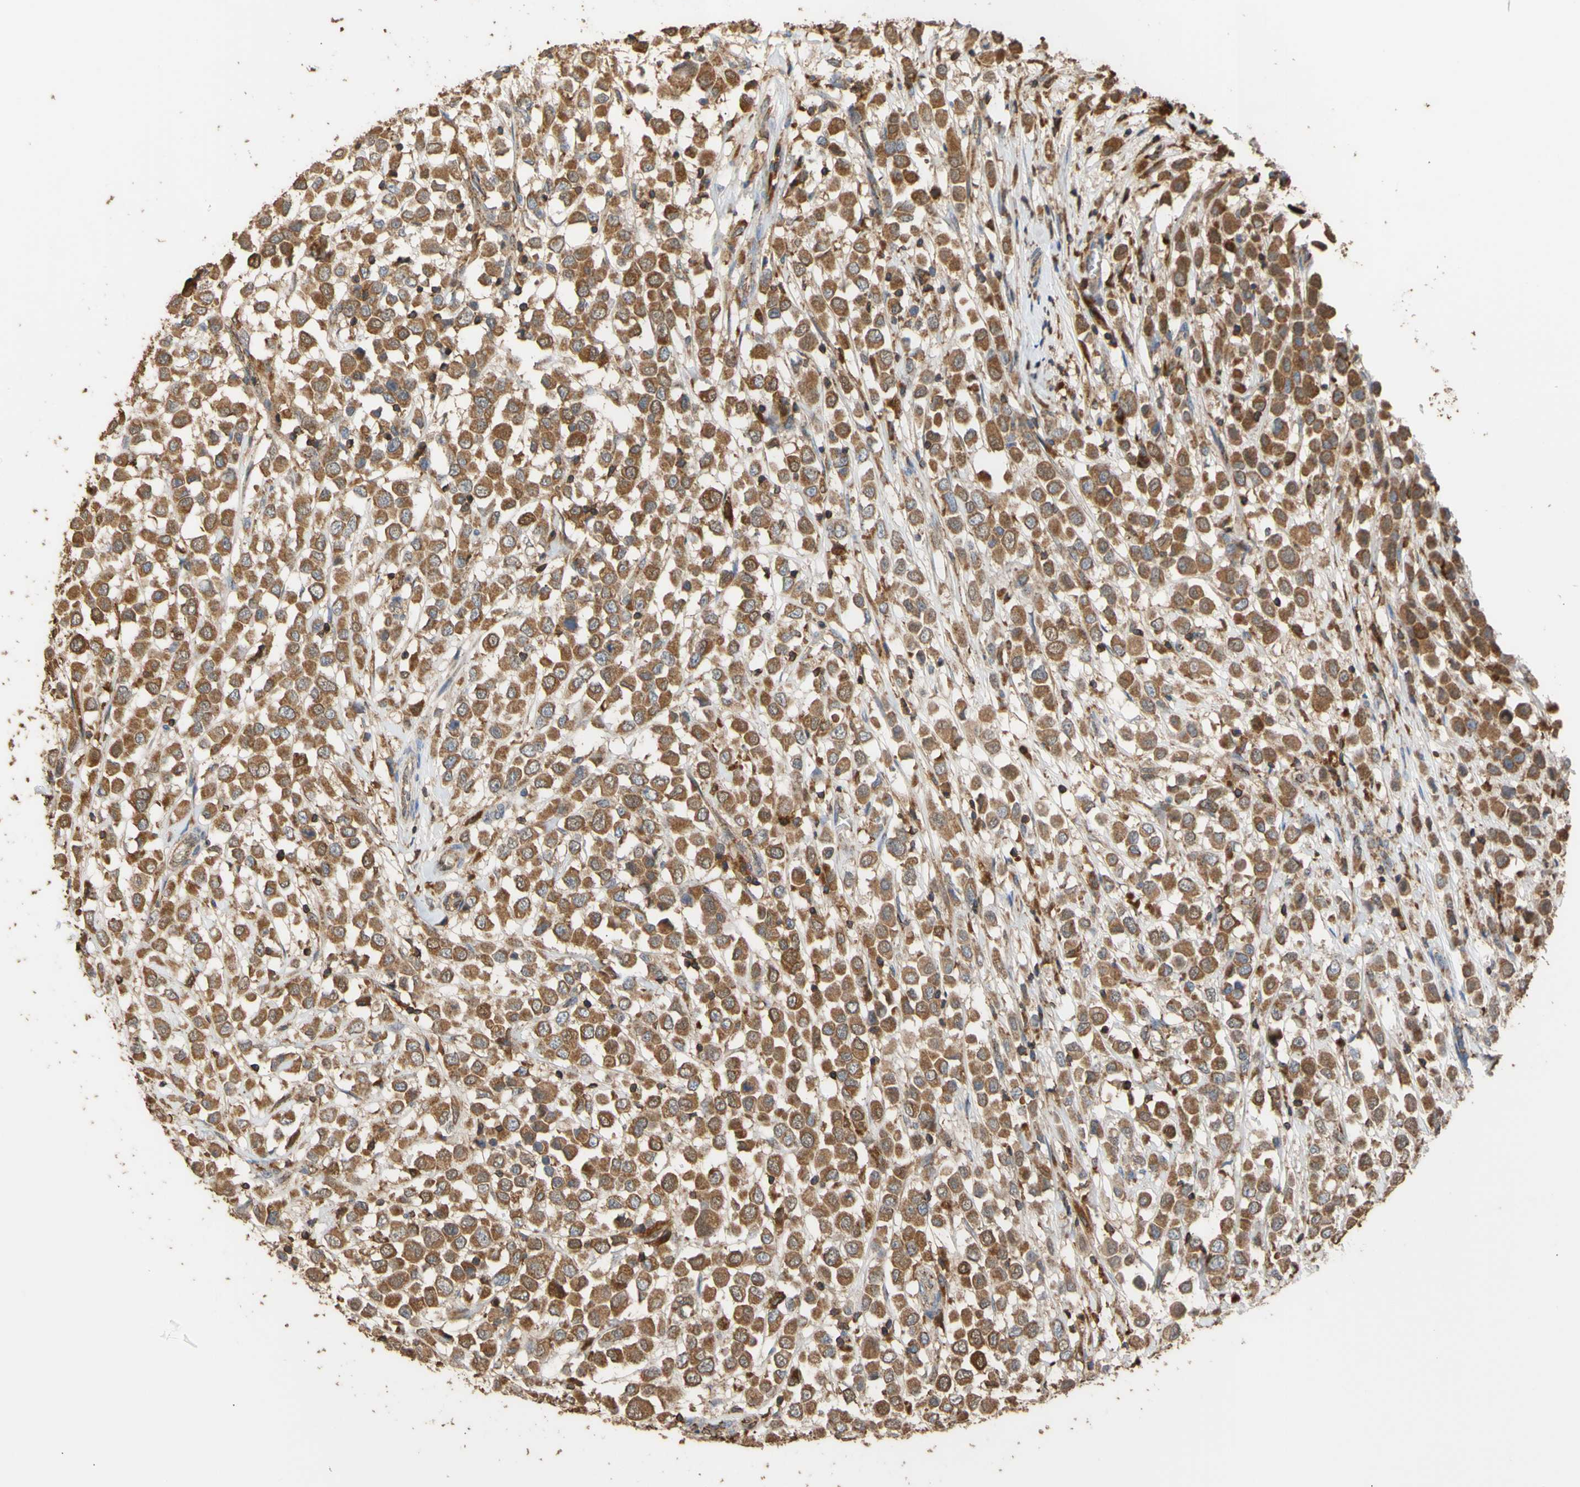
{"staining": {"intensity": "moderate", "quantity": ">75%", "location": "cytoplasmic/membranous"}, "tissue": "breast cancer", "cell_type": "Tumor cells", "image_type": "cancer", "snomed": [{"axis": "morphology", "description": "Duct carcinoma"}, {"axis": "topography", "description": "Breast"}], "caption": "Infiltrating ductal carcinoma (breast) stained with a protein marker reveals moderate staining in tumor cells.", "gene": "ALDH9A1", "patient": {"sex": "female", "age": 61}}